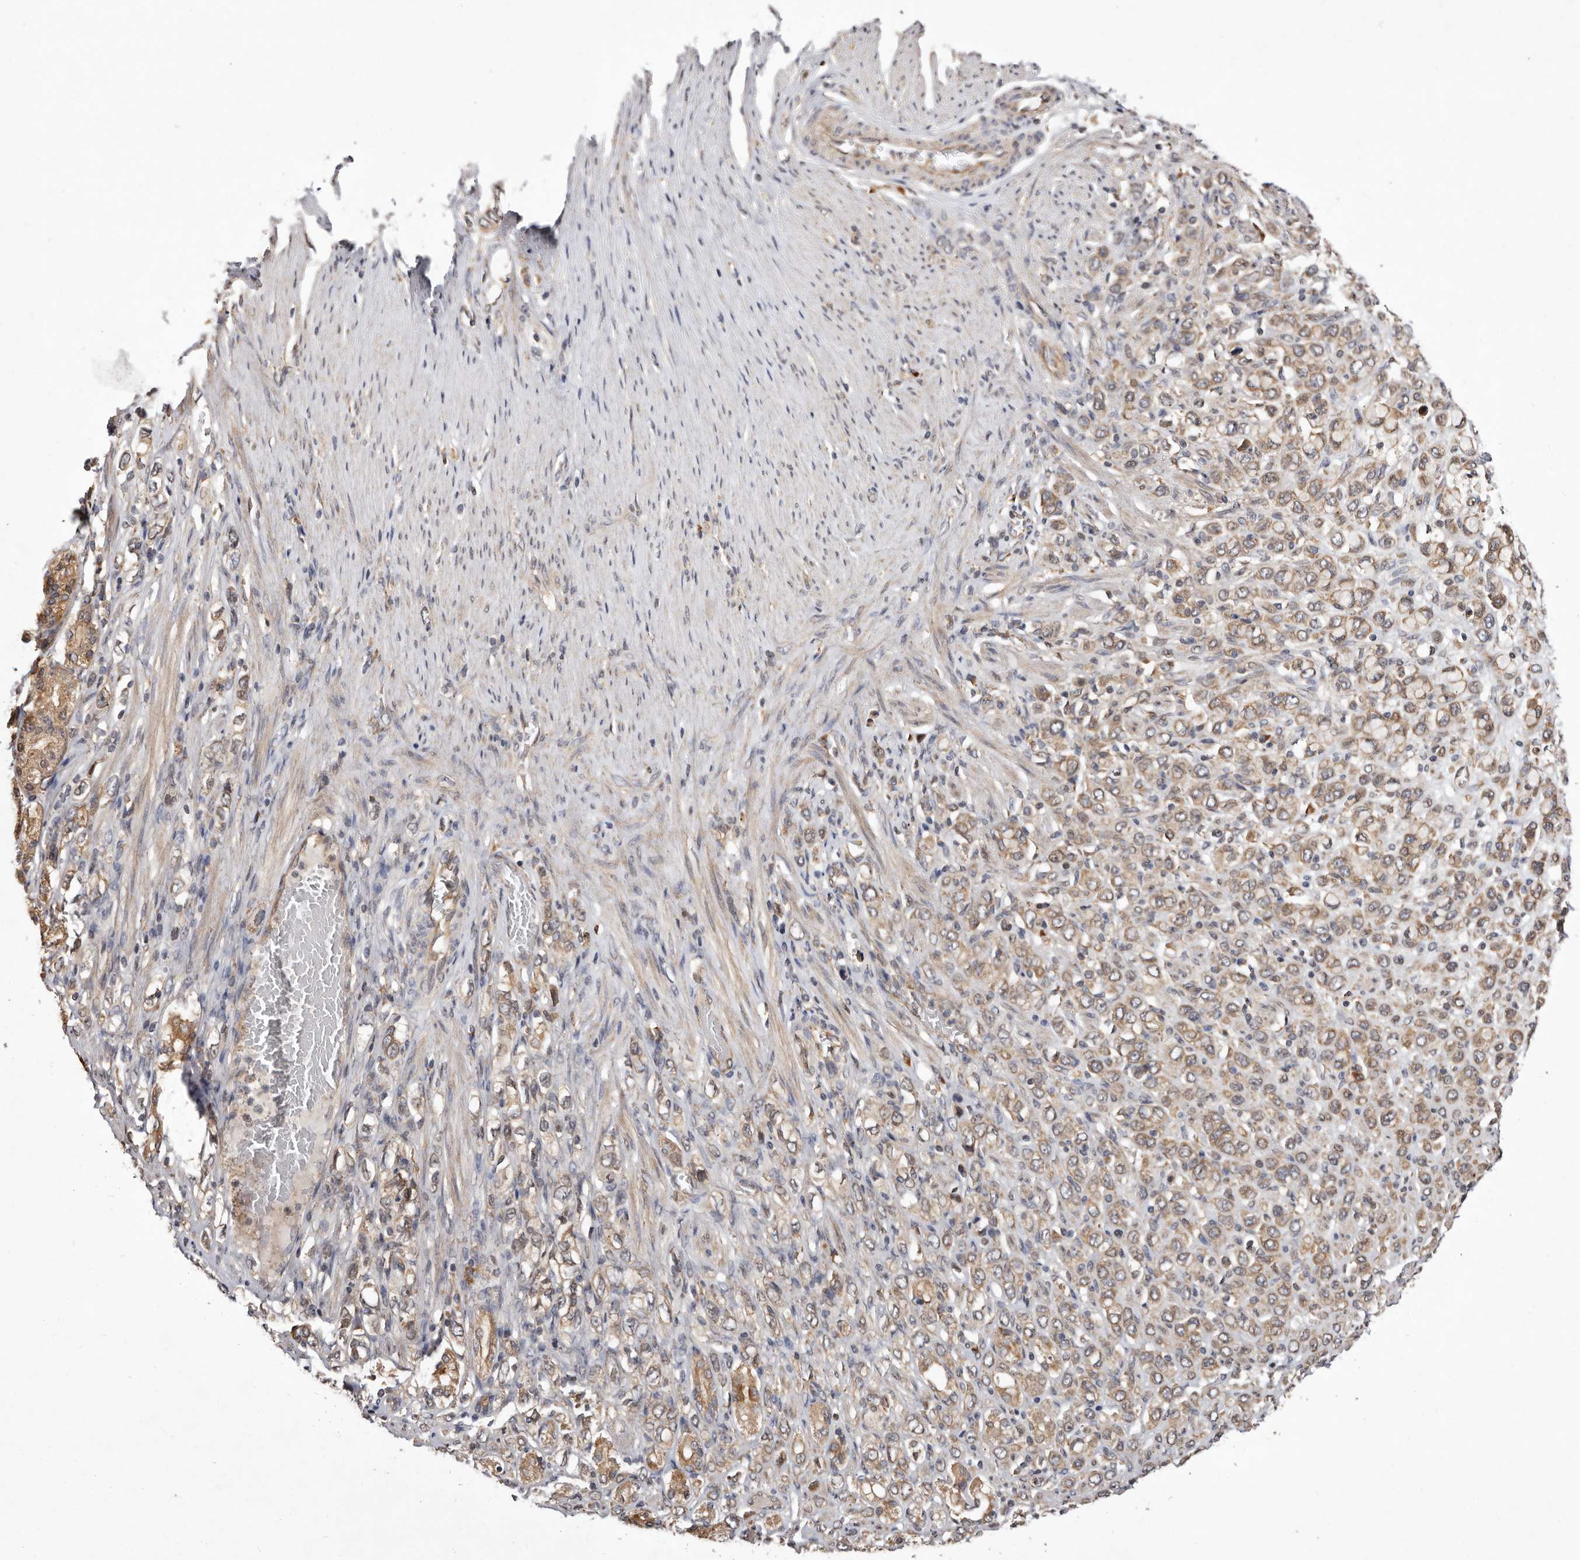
{"staining": {"intensity": "weak", "quantity": ">75%", "location": "cytoplasmic/membranous"}, "tissue": "stomach cancer", "cell_type": "Tumor cells", "image_type": "cancer", "snomed": [{"axis": "morphology", "description": "Adenocarcinoma, NOS"}, {"axis": "topography", "description": "Stomach"}], "caption": "Adenocarcinoma (stomach) stained with a protein marker shows weak staining in tumor cells.", "gene": "RRM2B", "patient": {"sex": "female", "age": 65}}